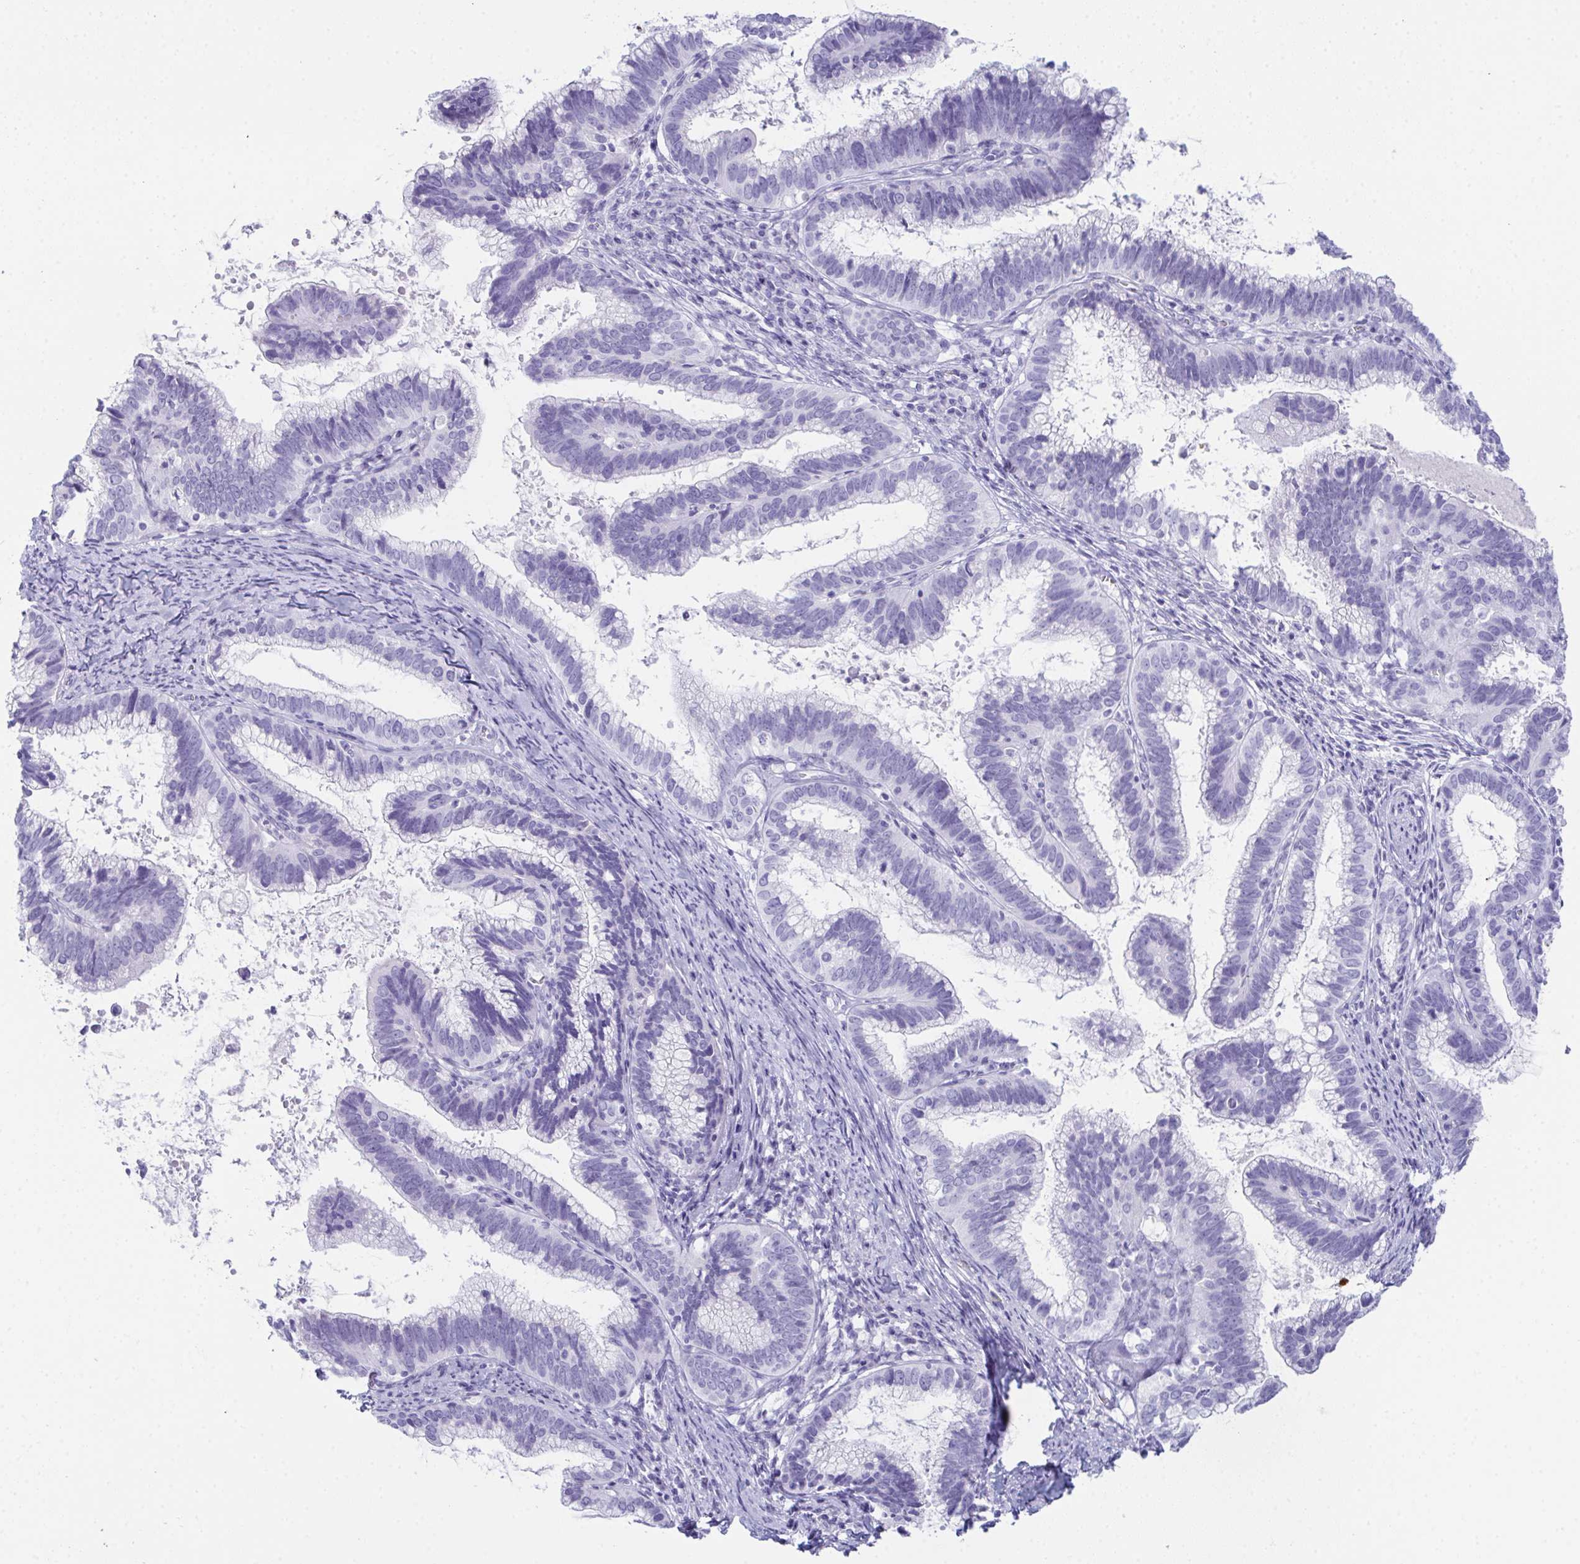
{"staining": {"intensity": "negative", "quantity": "none", "location": "none"}, "tissue": "cervical cancer", "cell_type": "Tumor cells", "image_type": "cancer", "snomed": [{"axis": "morphology", "description": "Adenocarcinoma, NOS"}, {"axis": "topography", "description": "Cervix"}], "caption": "This is an IHC image of human cervical cancer. There is no staining in tumor cells.", "gene": "TEX19", "patient": {"sex": "female", "age": 61}}